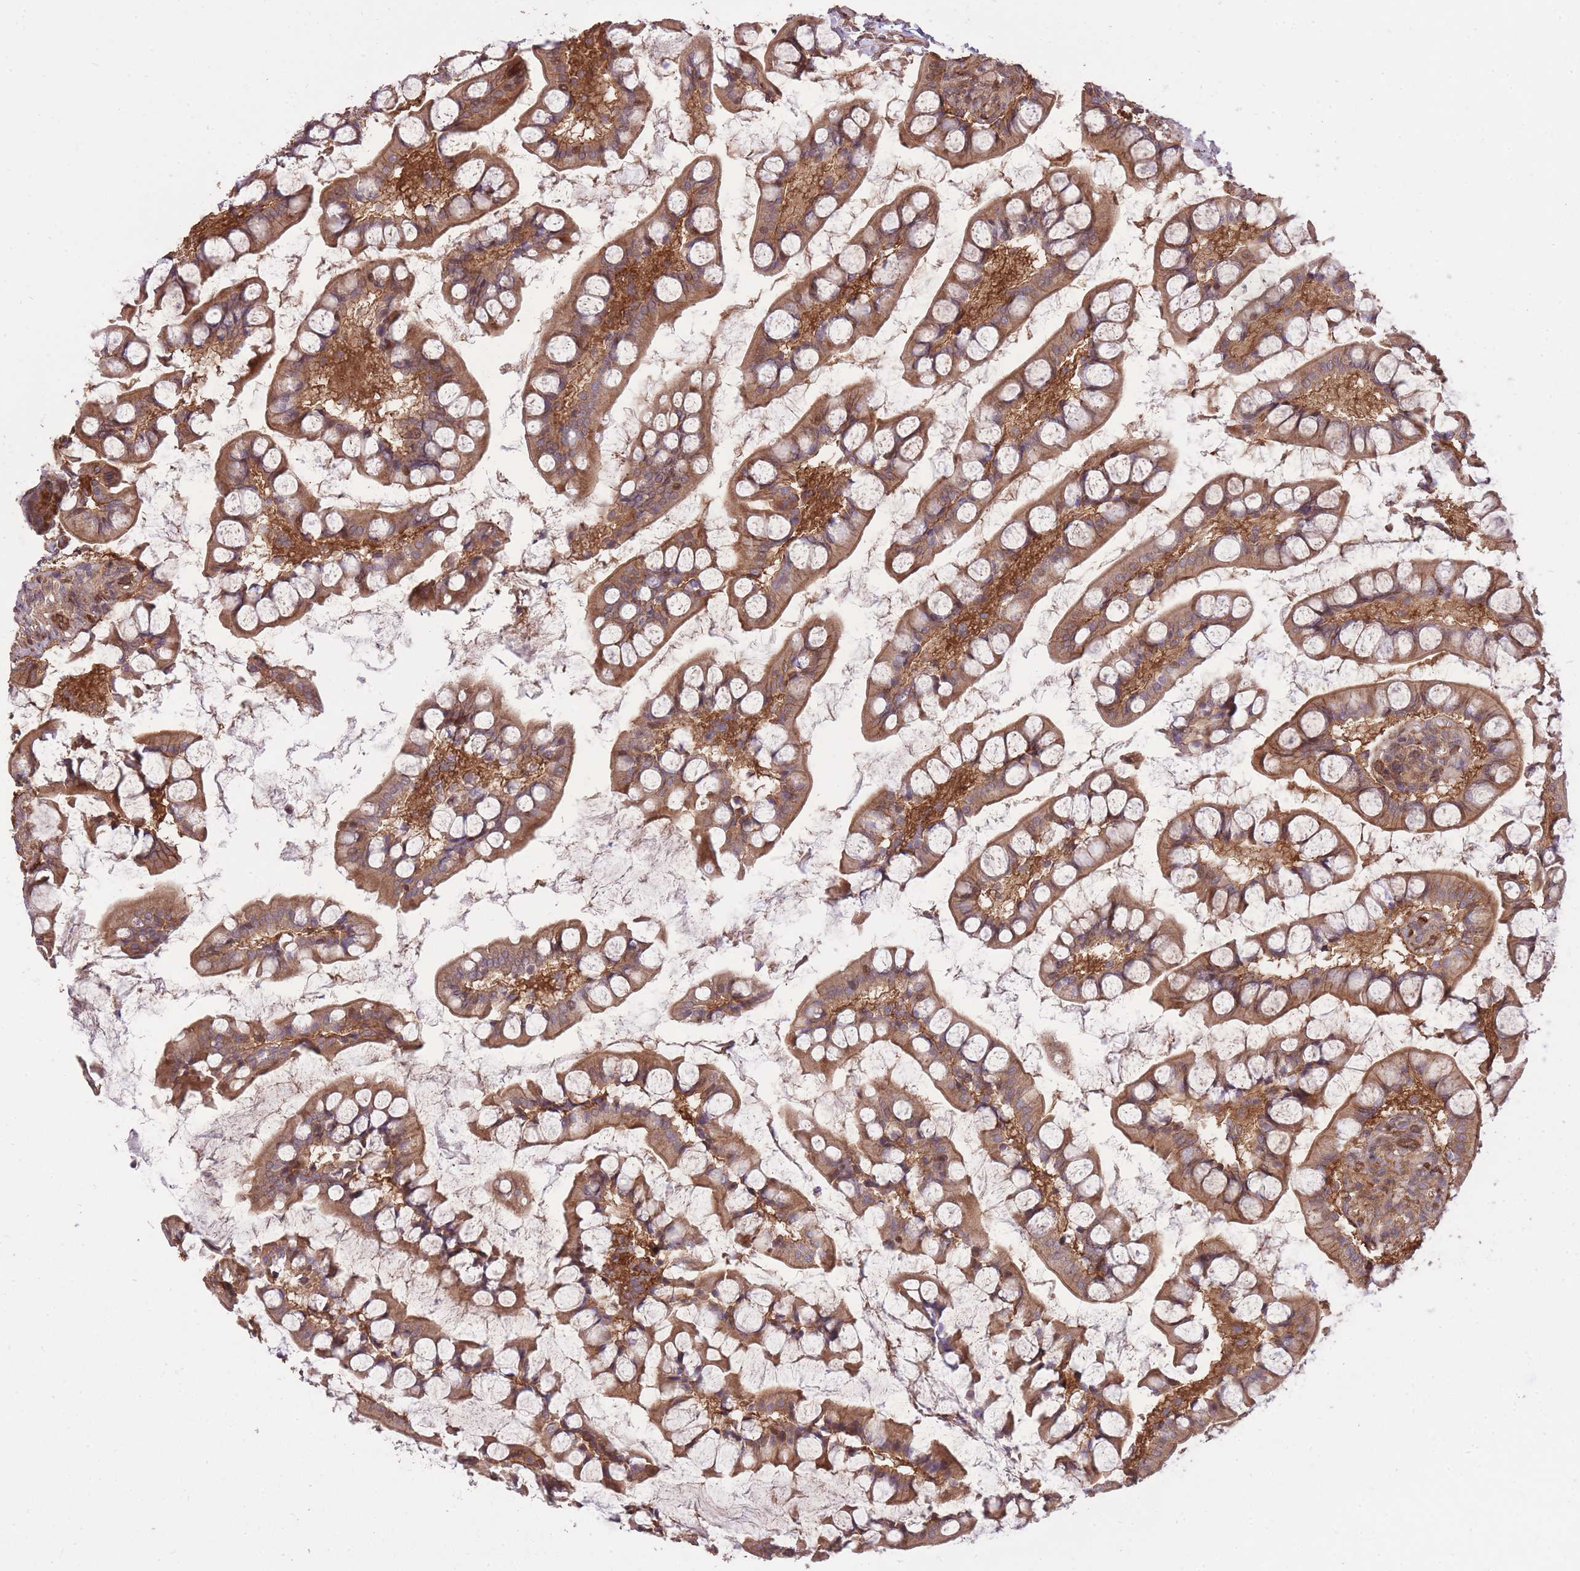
{"staining": {"intensity": "strong", "quantity": ">75%", "location": "cytoplasmic/membranous"}, "tissue": "small intestine", "cell_type": "Glandular cells", "image_type": "normal", "snomed": [{"axis": "morphology", "description": "Normal tissue, NOS"}, {"axis": "topography", "description": "Small intestine"}], "caption": "Immunohistochemistry histopathology image of unremarkable small intestine: small intestine stained using immunohistochemistry shows high levels of strong protein expression localized specifically in the cytoplasmic/membranous of glandular cells, appearing as a cytoplasmic/membranous brown color.", "gene": "PLD1", "patient": {"sex": "male", "age": 52}}